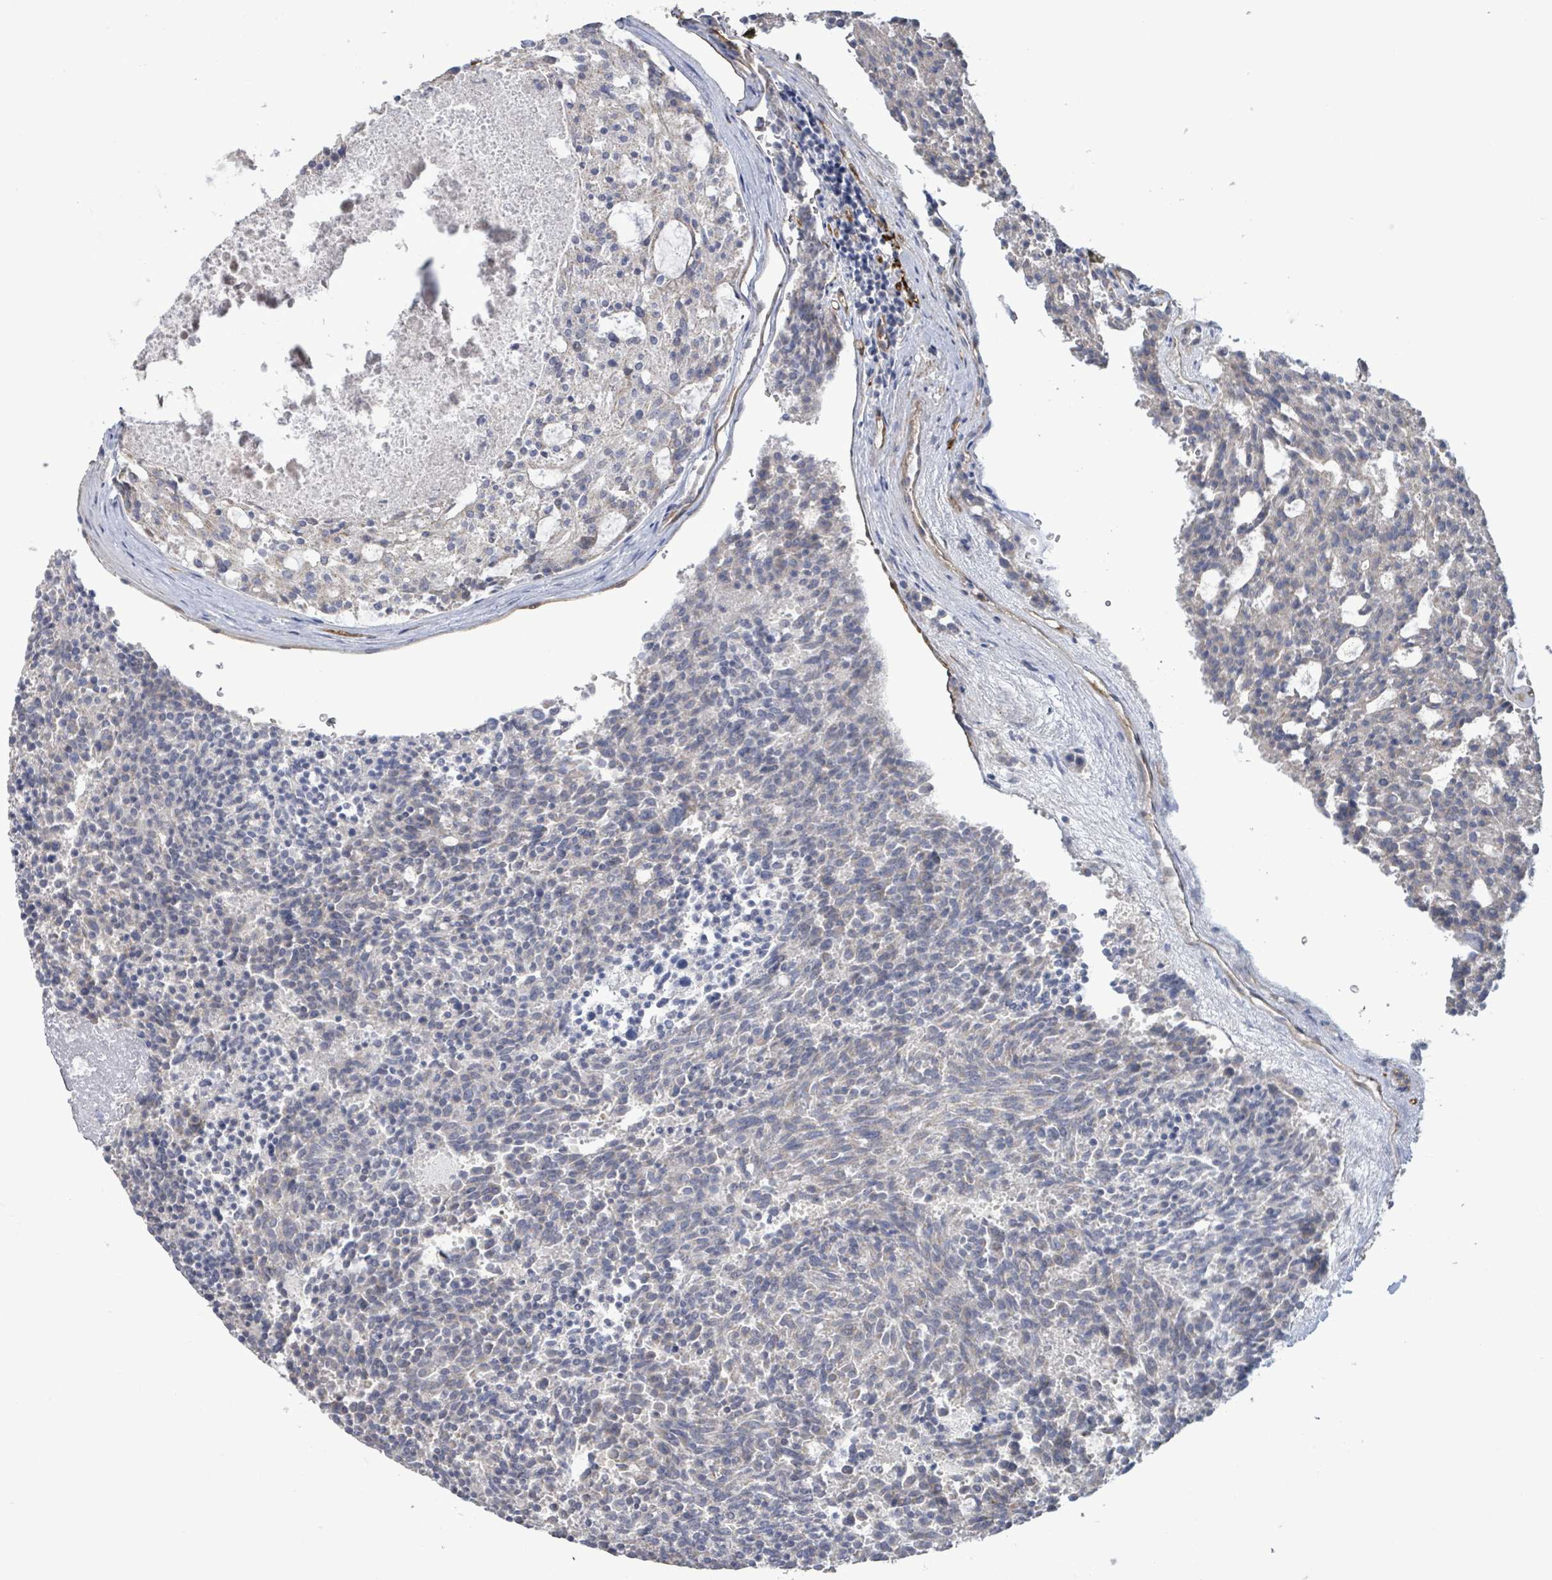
{"staining": {"intensity": "negative", "quantity": "none", "location": "none"}, "tissue": "carcinoid", "cell_type": "Tumor cells", "image_type": "cancer", "snomed": [{"axis": "morphology", "description": "Carcinoid, malignant, NOS"}, {"axis": "topography", "description": "Pancreas"}], "caption": "This image is of carcinoid stained with IHC to label a protein in brown with the nuclei are counter-stained blue. There is no positivity in tumor cells.", "gene": "KANK3", "patient": {"sex": "female", "age": 54}}